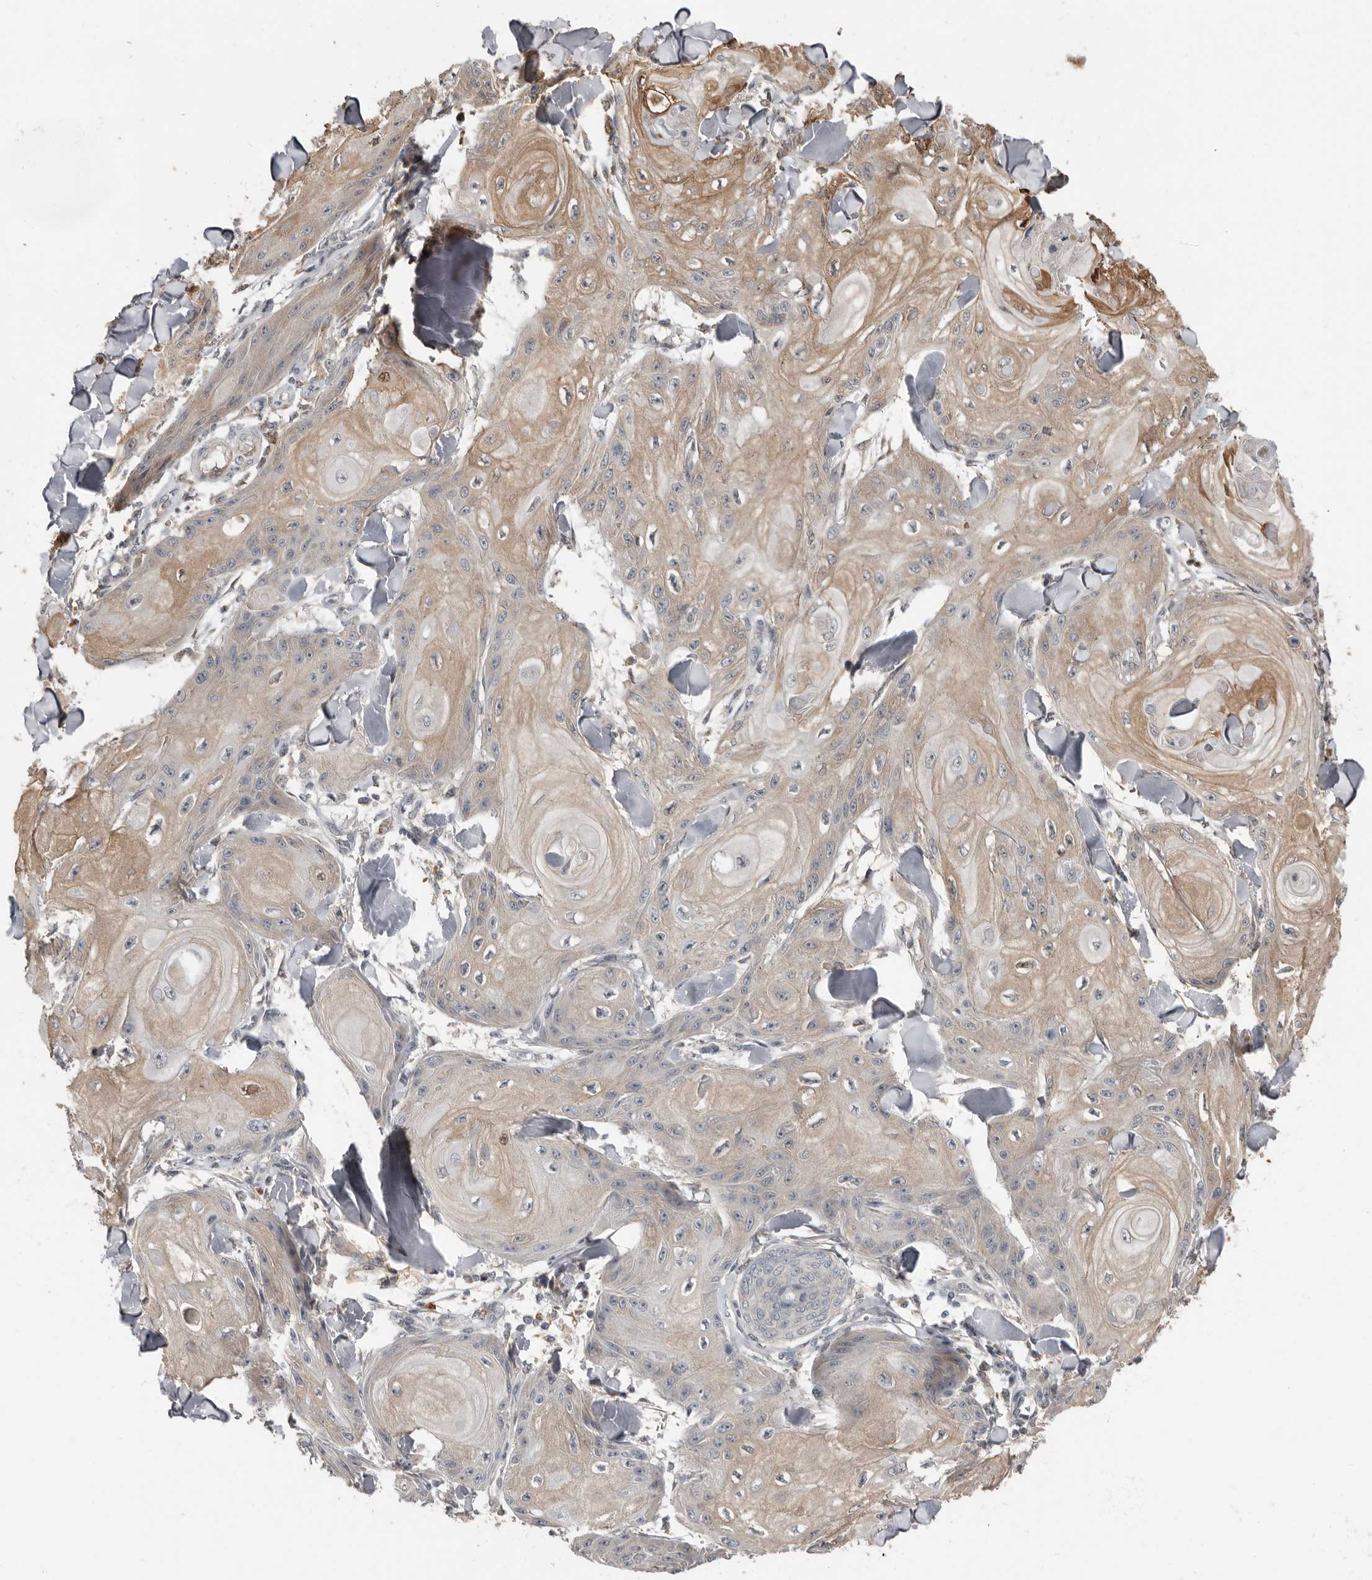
{"staining": {"intensity": "weak", "quantity": "25%-75%", "location": "cytoplasmic/membranous"}, "tissue": "skin cancer", "cell_type": "Tumor cells", "image_type": "cancer", "snomed": [{"axis": "morphology", "description": "Squamous cell carcinoma, NOS"}, {"axis": "topography", "description": "Skin"}], "caption": "Protein staining of skin cancer tissue reveals weak cytoplasmic/membranous staining in about 25%-75% of tumor cells.", "gene": "LRGUK", "patient": {"sex": "male", "age": 74}}